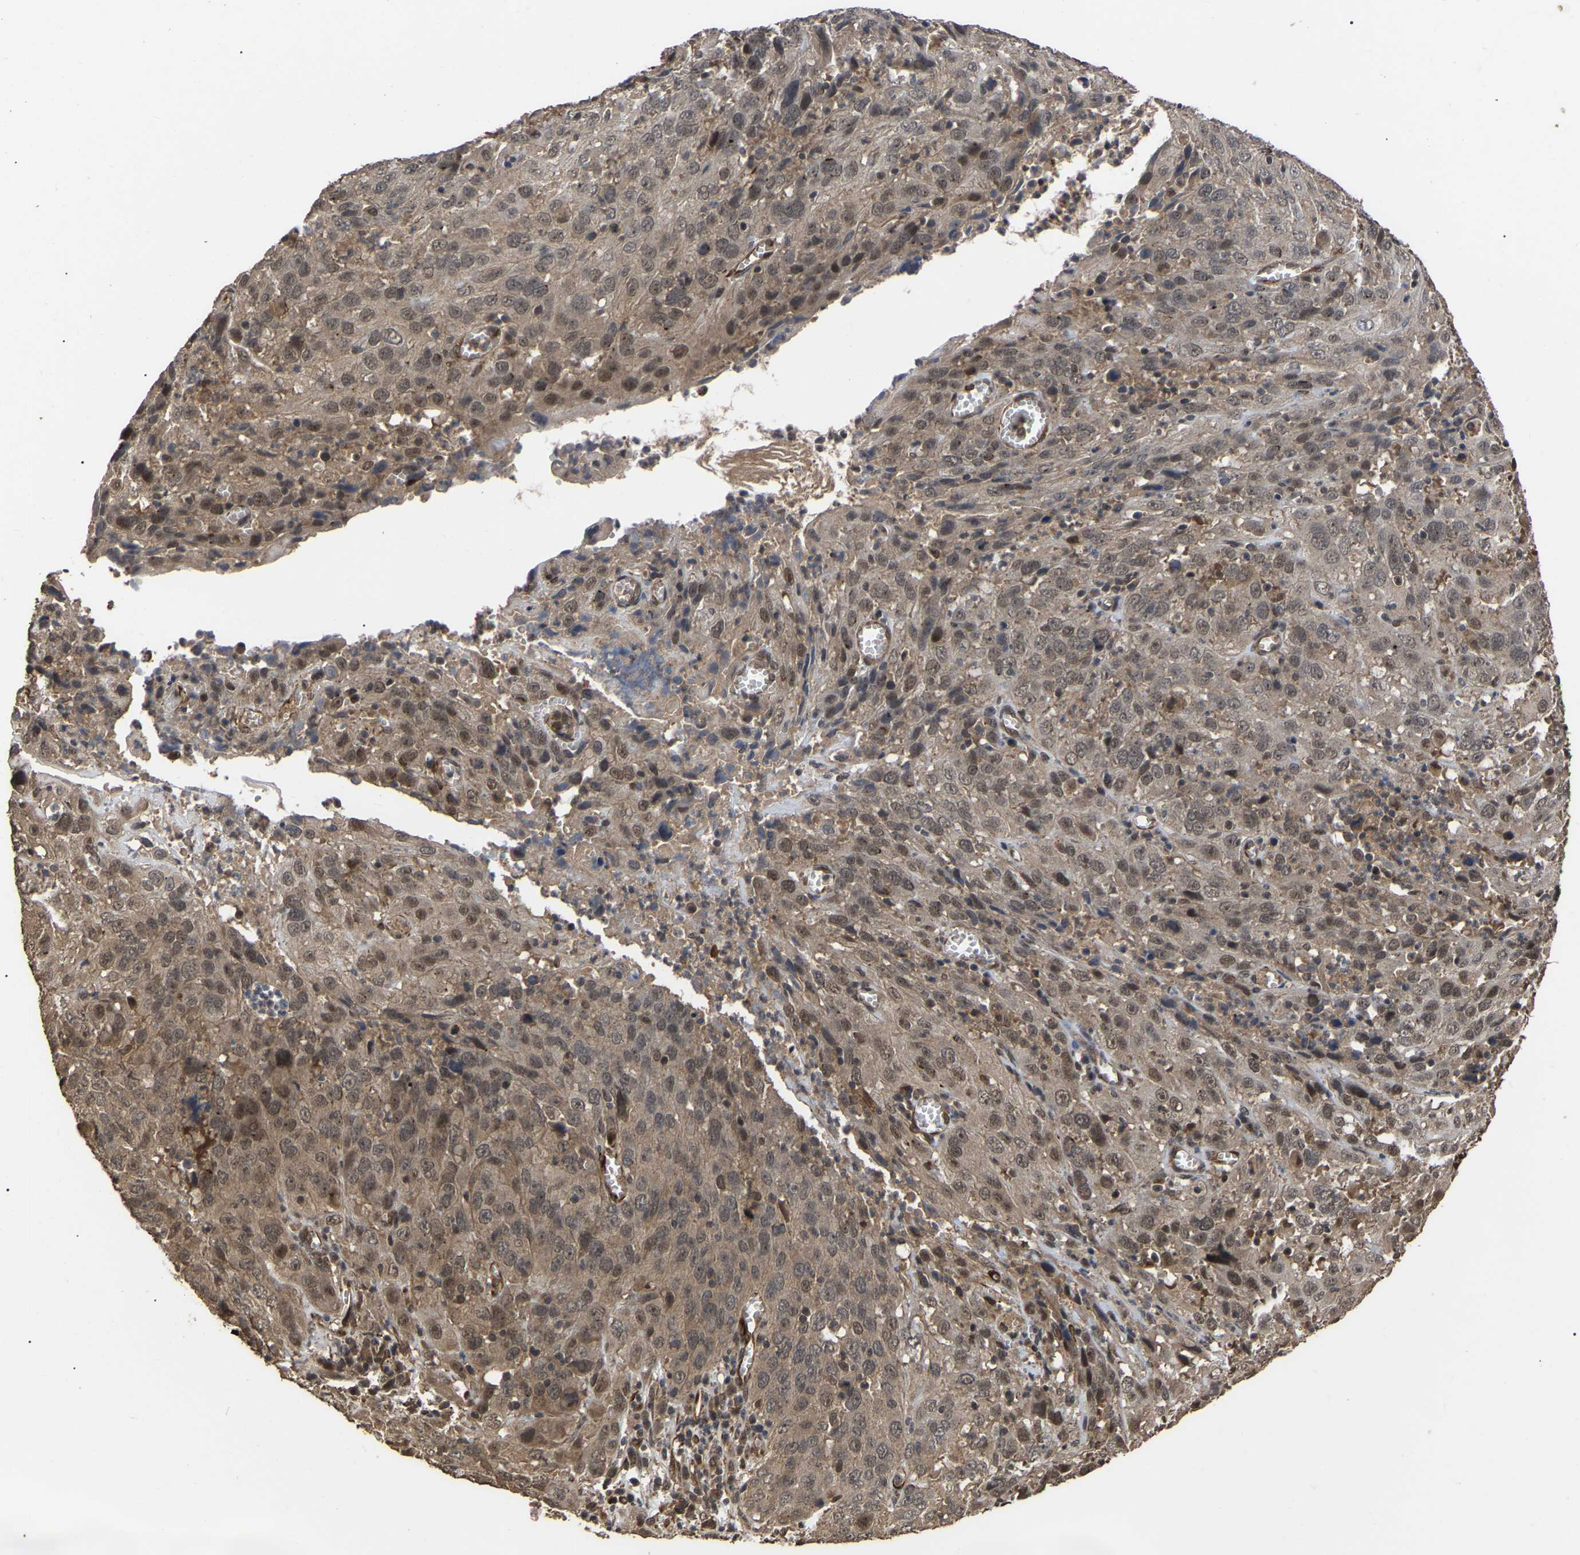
{"staining": {"intensity": "moderate", "quantity": ">75%", "location": "cytoplasmic/membranous,nuclear"}, "tissue": "cervical cancer", "cell_type": "Tumor cells", "image_type": "cancer", "snomed": [{"axis": "morphology", "description": "Squamous cell carcinoma, NOS"}, {"axis": "topography", "description": "Cervix"}], "caption": "About >75% of tumor cells in cervical squamous cell carcinoma reveal moderate cytoplasmic/membranous and nuclear protein expression as visualized by brown immunohistochemical staining.", "gene": "FAM161B", "patient": {"sex": "female", "age": 32}}